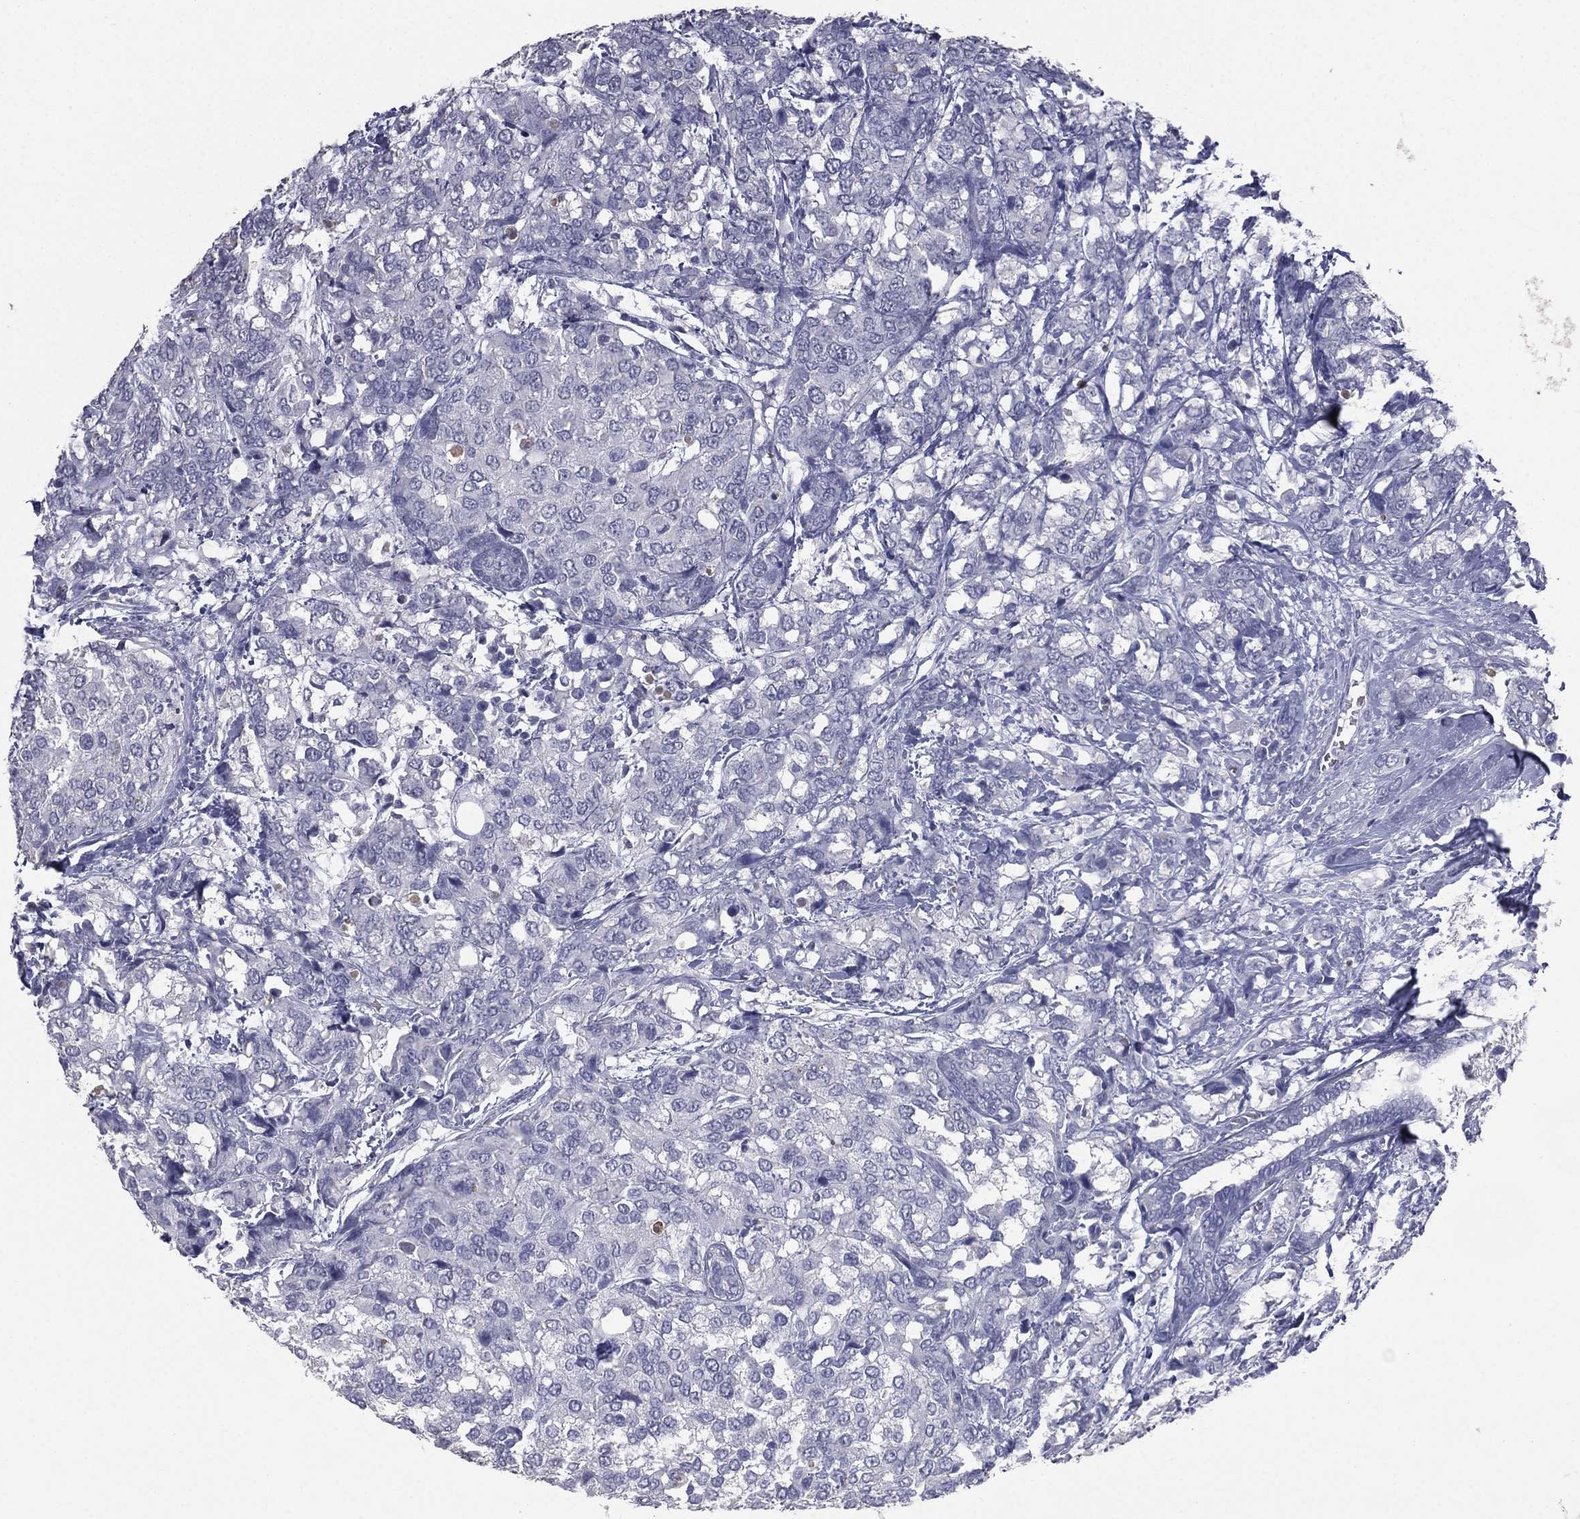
{"staining": {"intensity": "negative", "quantity": "none", "location": "none"}, "tissue": "breast cancer", "cell_type": "Tumor cells", "image_type": "cancer", "snomed": [{"axis": "morphology", "description": "Lobular carcinoma"}, {"axis": "topography", "description": "Breast"}], "caption": "There is no significant staining in tumor cells of breast cancer.", "gene": "ESX1", "patient": {"sex": "female", "age": 59}}